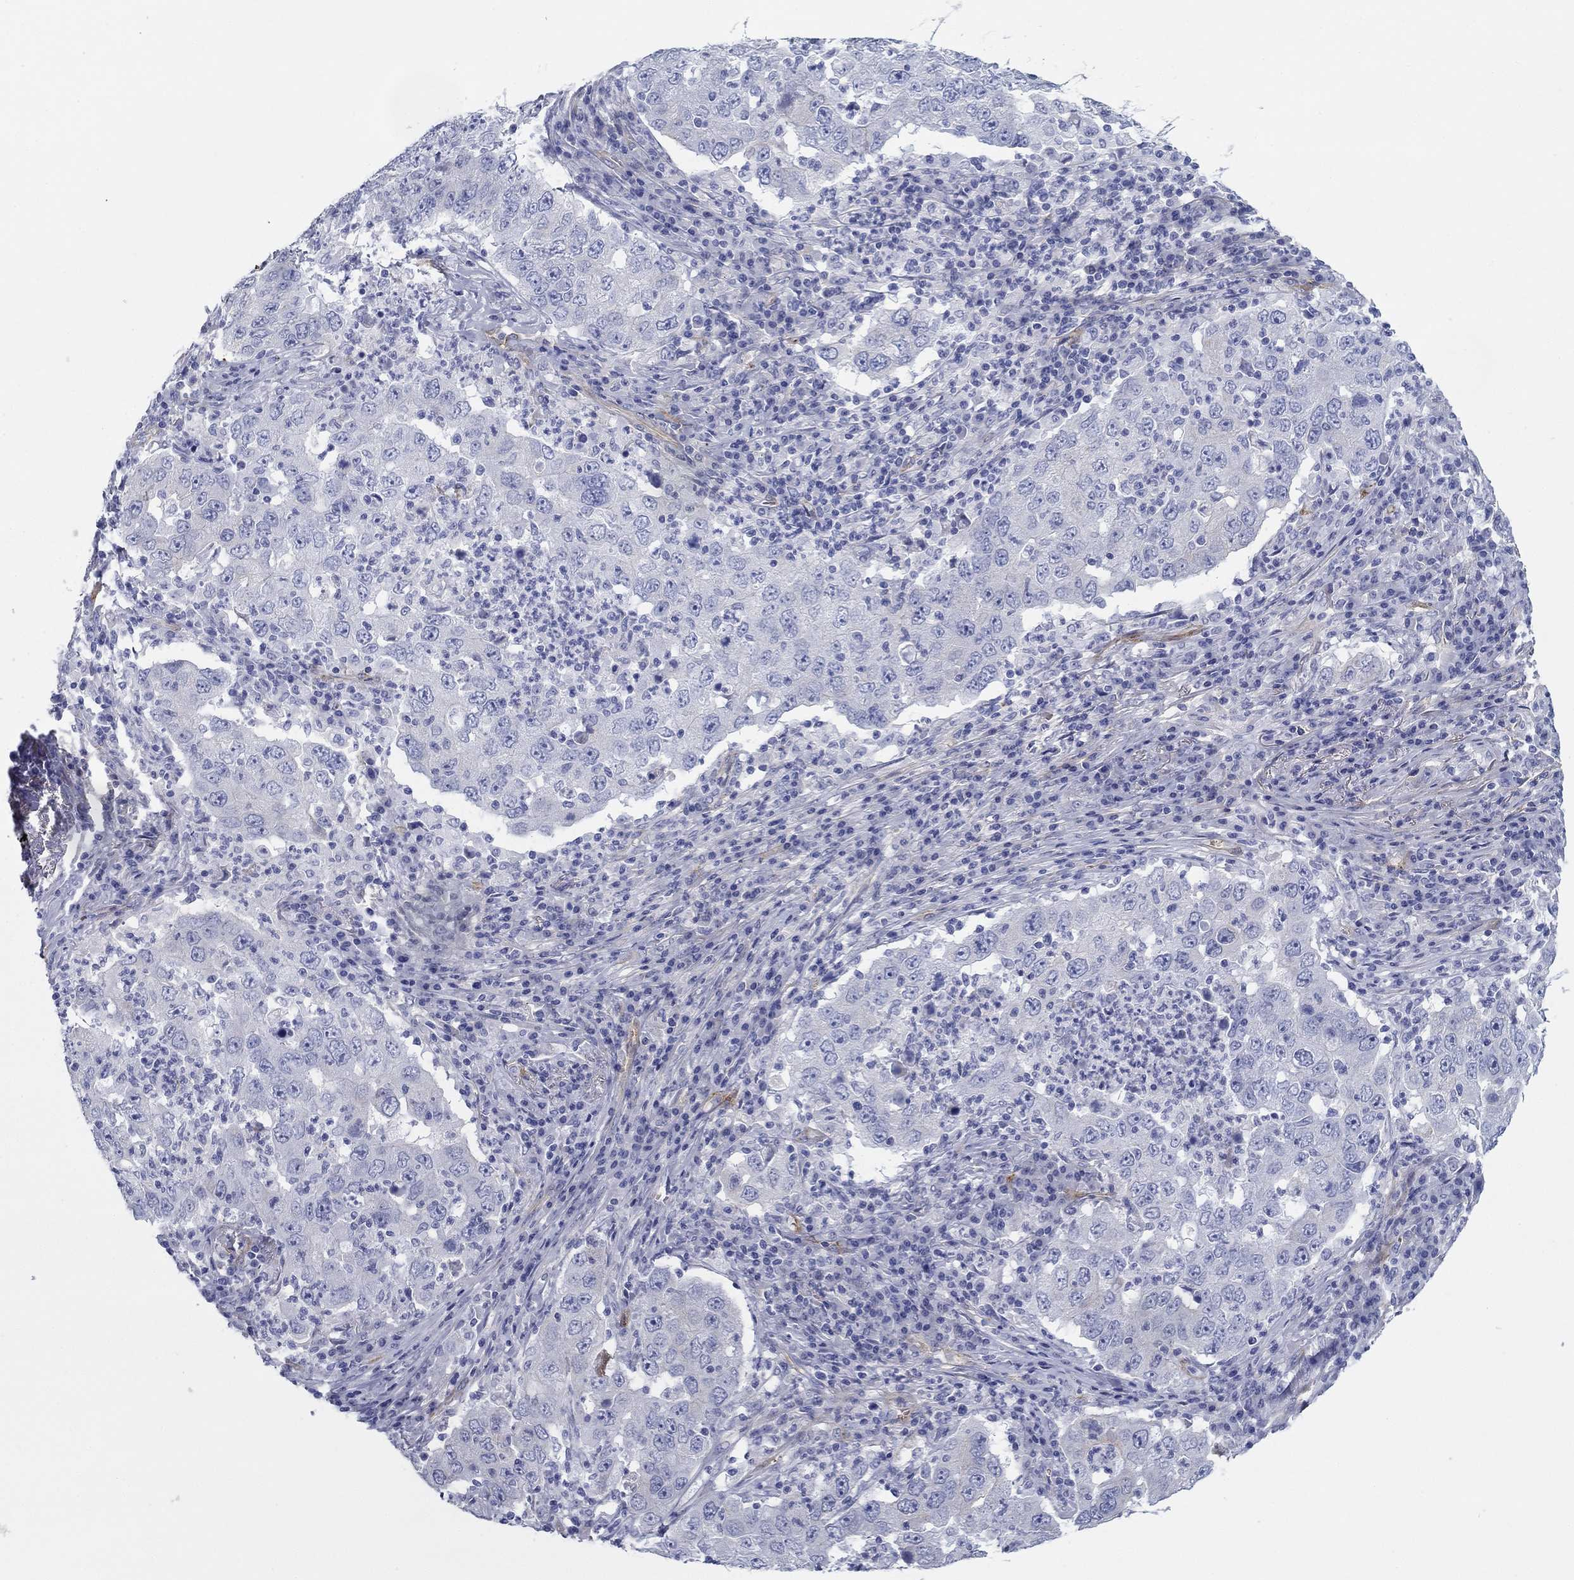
{"staining": {"intensity": "negative", "quantity": "none", "location": "none"}, "tissue": "lung cancer", "cell_type": "Tumor cells", "image_type": "cancer", "snomed": [{"axis": "morphology", "description": "Adenocarcinoma, NOS"}, {"axis": "topography", "description": "Lung"}], "caption": "Immunohistochemistry of adenocarcinoma (lung) shows no expression in tumor cells.", "gene": "GPC1", "patient": {"sex": "male", "age": 73}}